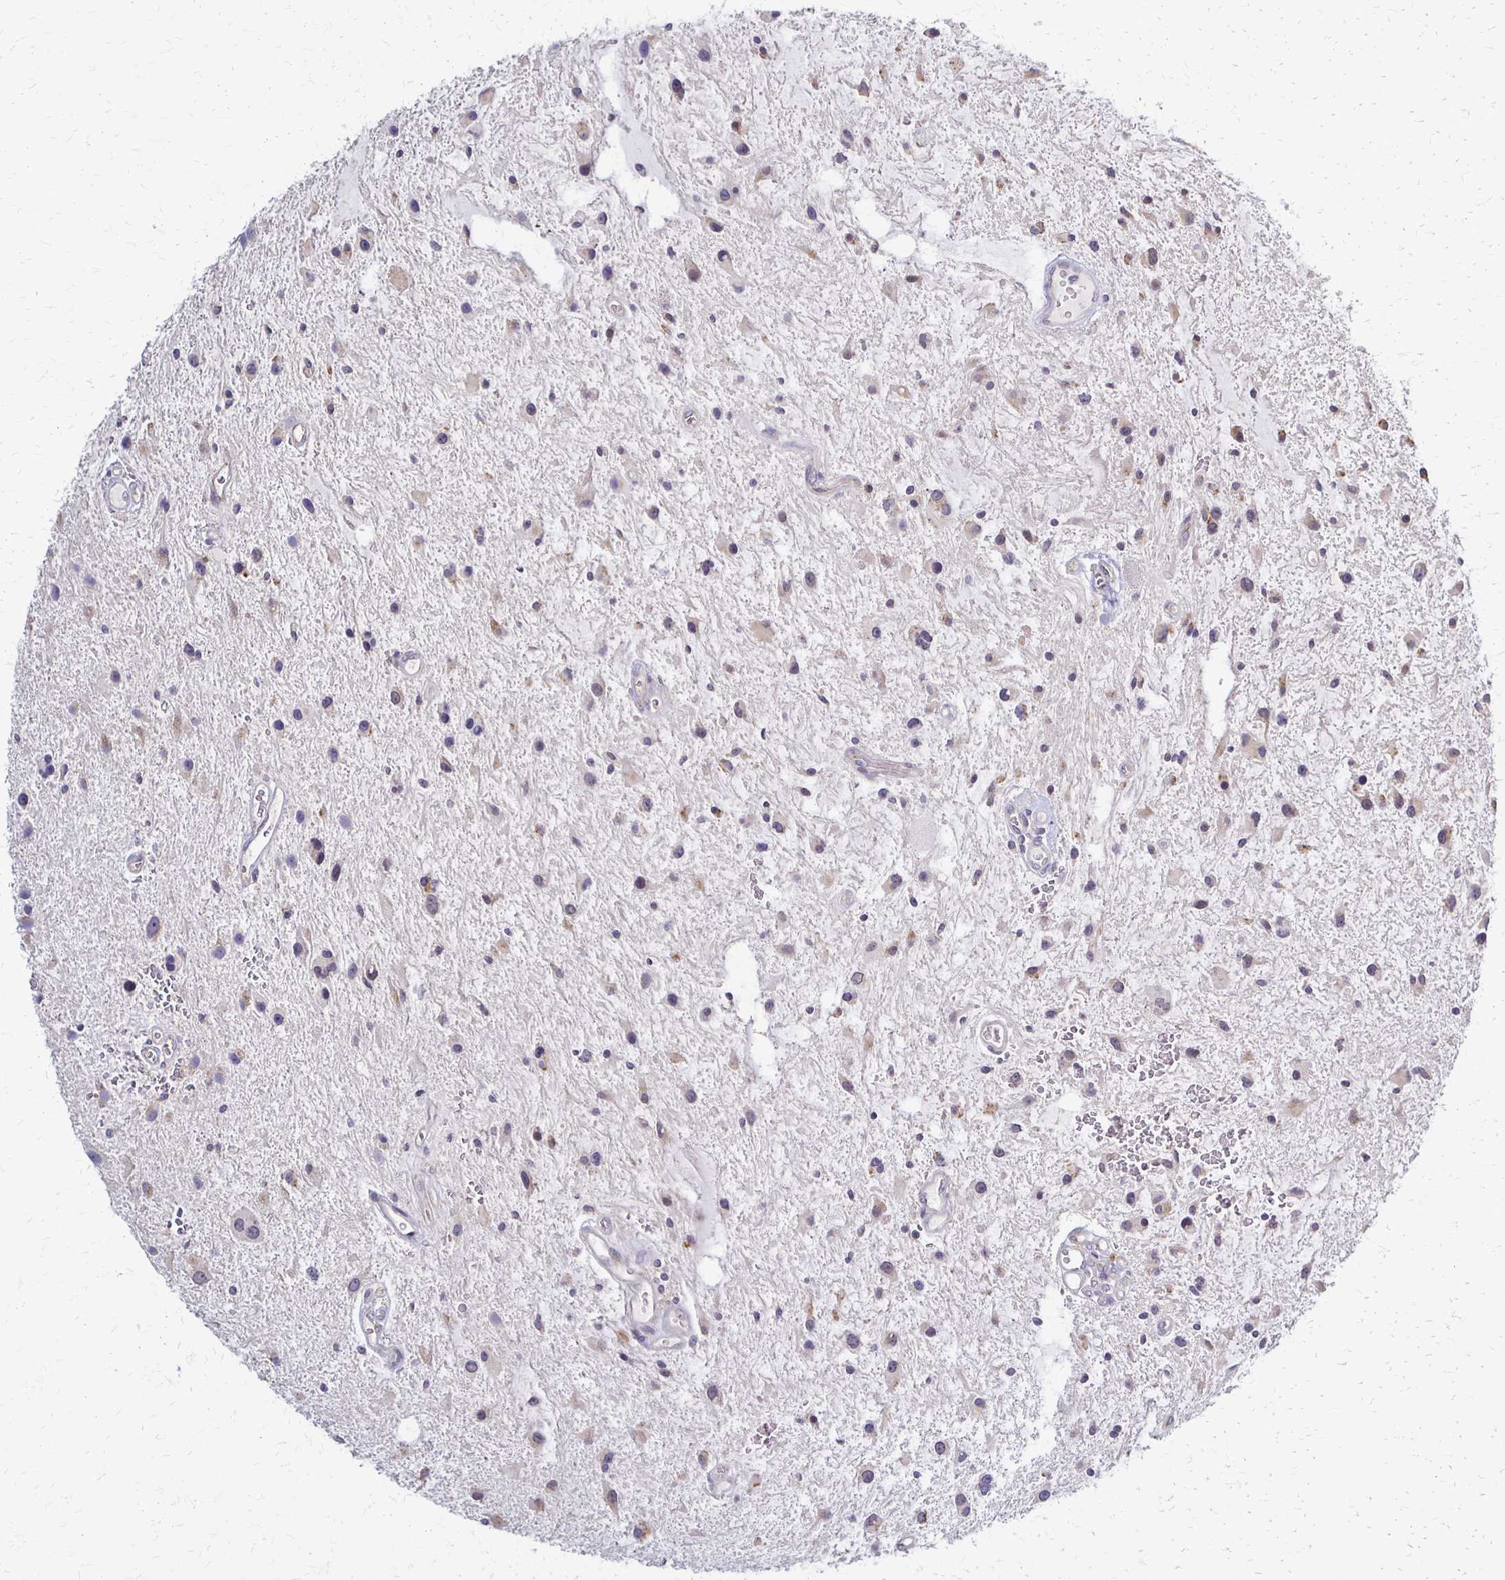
{"staining": {"intensity": "negative", "quantity": "none", "location": "none"}, "tissue": "glioma", "cell_type": "Tumor cells", "image_type": "cancer", "snomed": [{"axis": "morphology", "description": "Glioma, malignant, Low grade"}, {"axis": "topography", "description": "Cerebellum"}], "caption": "This is an immunohistochemistry image of glioma. There is no expression in tumor cells.", "gene": "SLC9A9", "patient": {"sex": "female", "age": 14}}